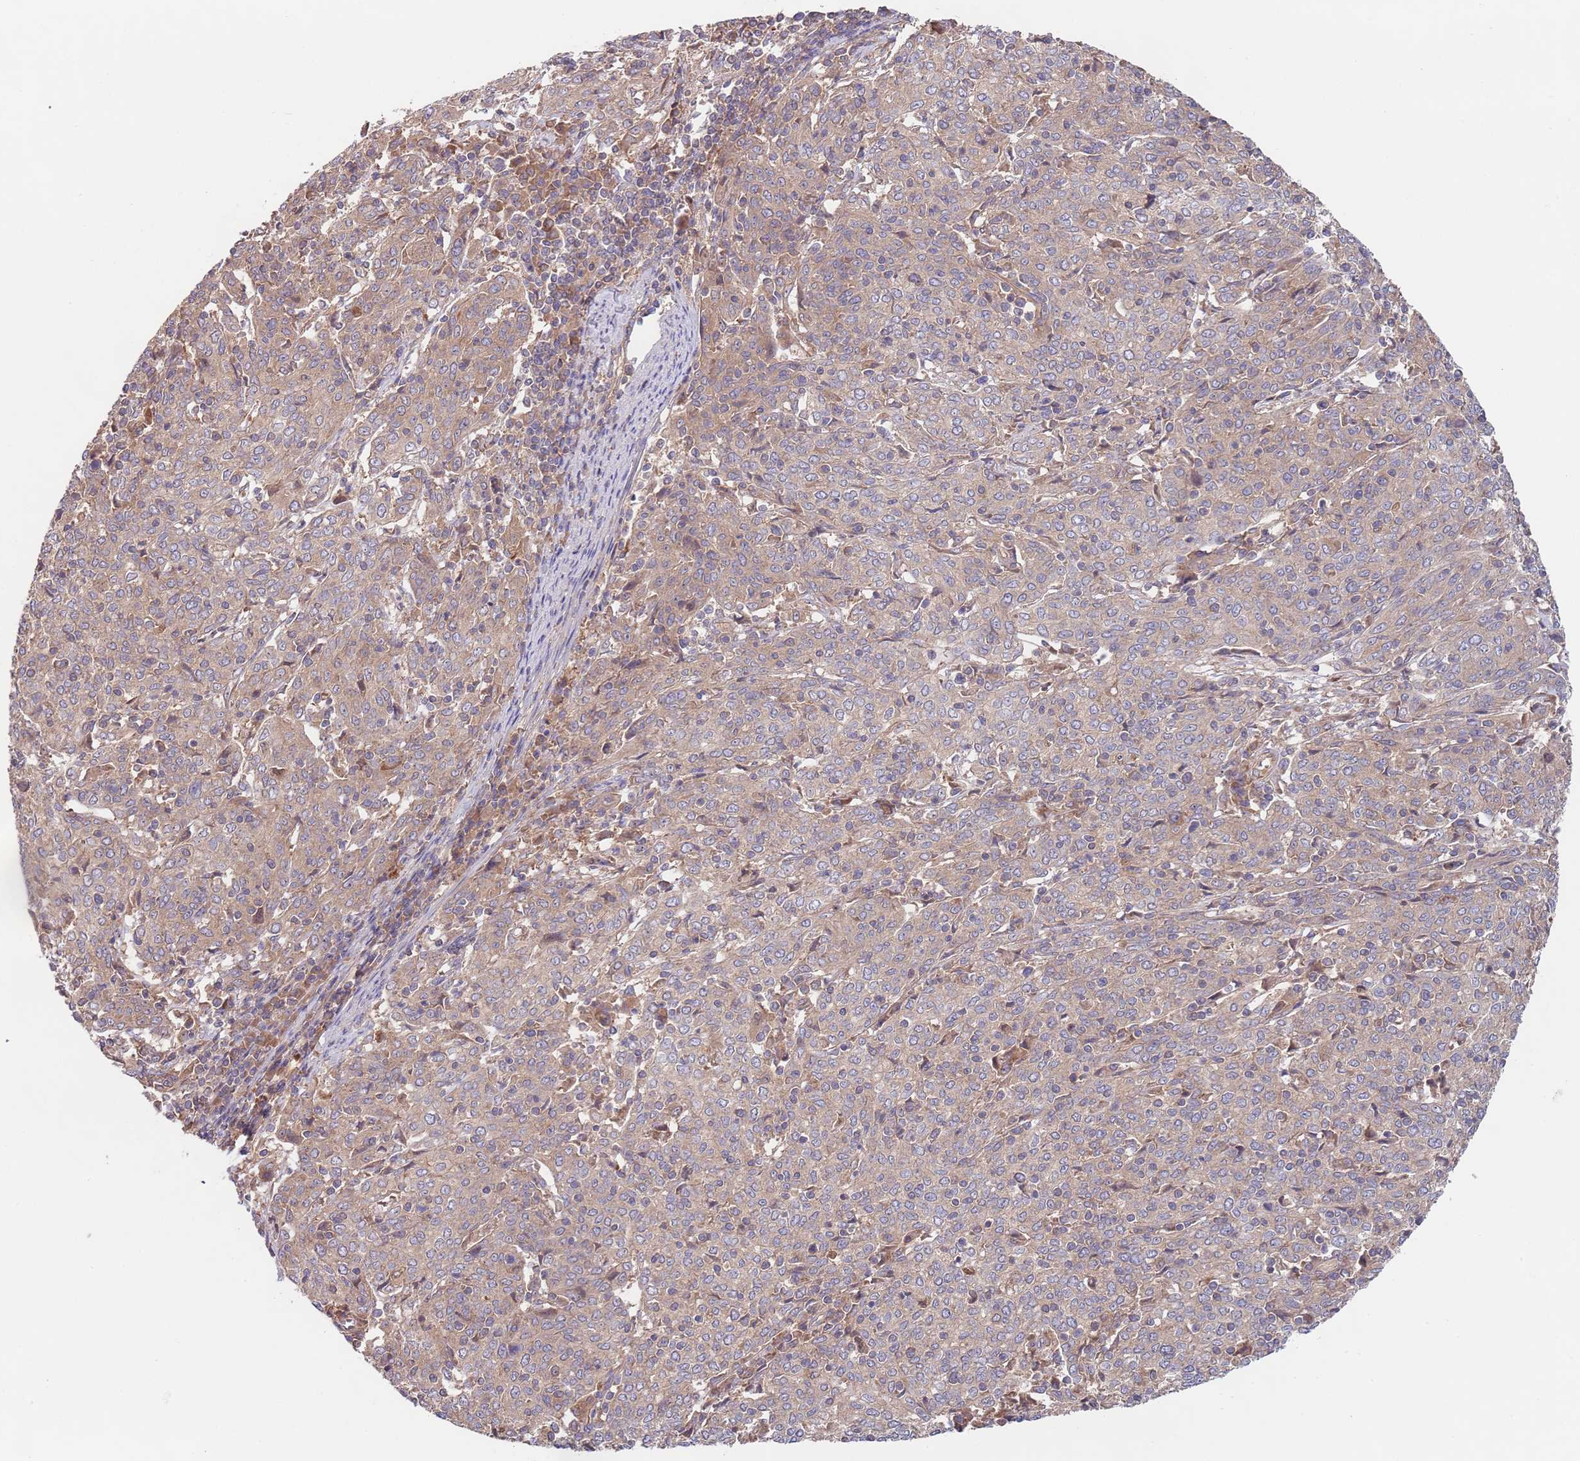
{"staining": {"intensity": "moderate", "quantity": ">75%", "location": "cytoplasmic/membranous"}, "tissue": "cervical cancer", "cell_type": "Tumor cells", "image_type": "cancer", "snomed": [{"axis": "morphology", "description": "Squamous cell carcinoma, NOS"}, {"axis": "topography", "description": "Cervix"}], "caption": "Tumor cells display medium levels of moderate cytoplasmic/membranous positivity in about >75% of cells in human cervical squamous cell carcinoma. (DAB (3,3'-diaminobenzidine) = brown stain, brightfield microscopy at high magnification).", "gene": "EIF3F", "patient": {"sex": "female", "age": 67}}